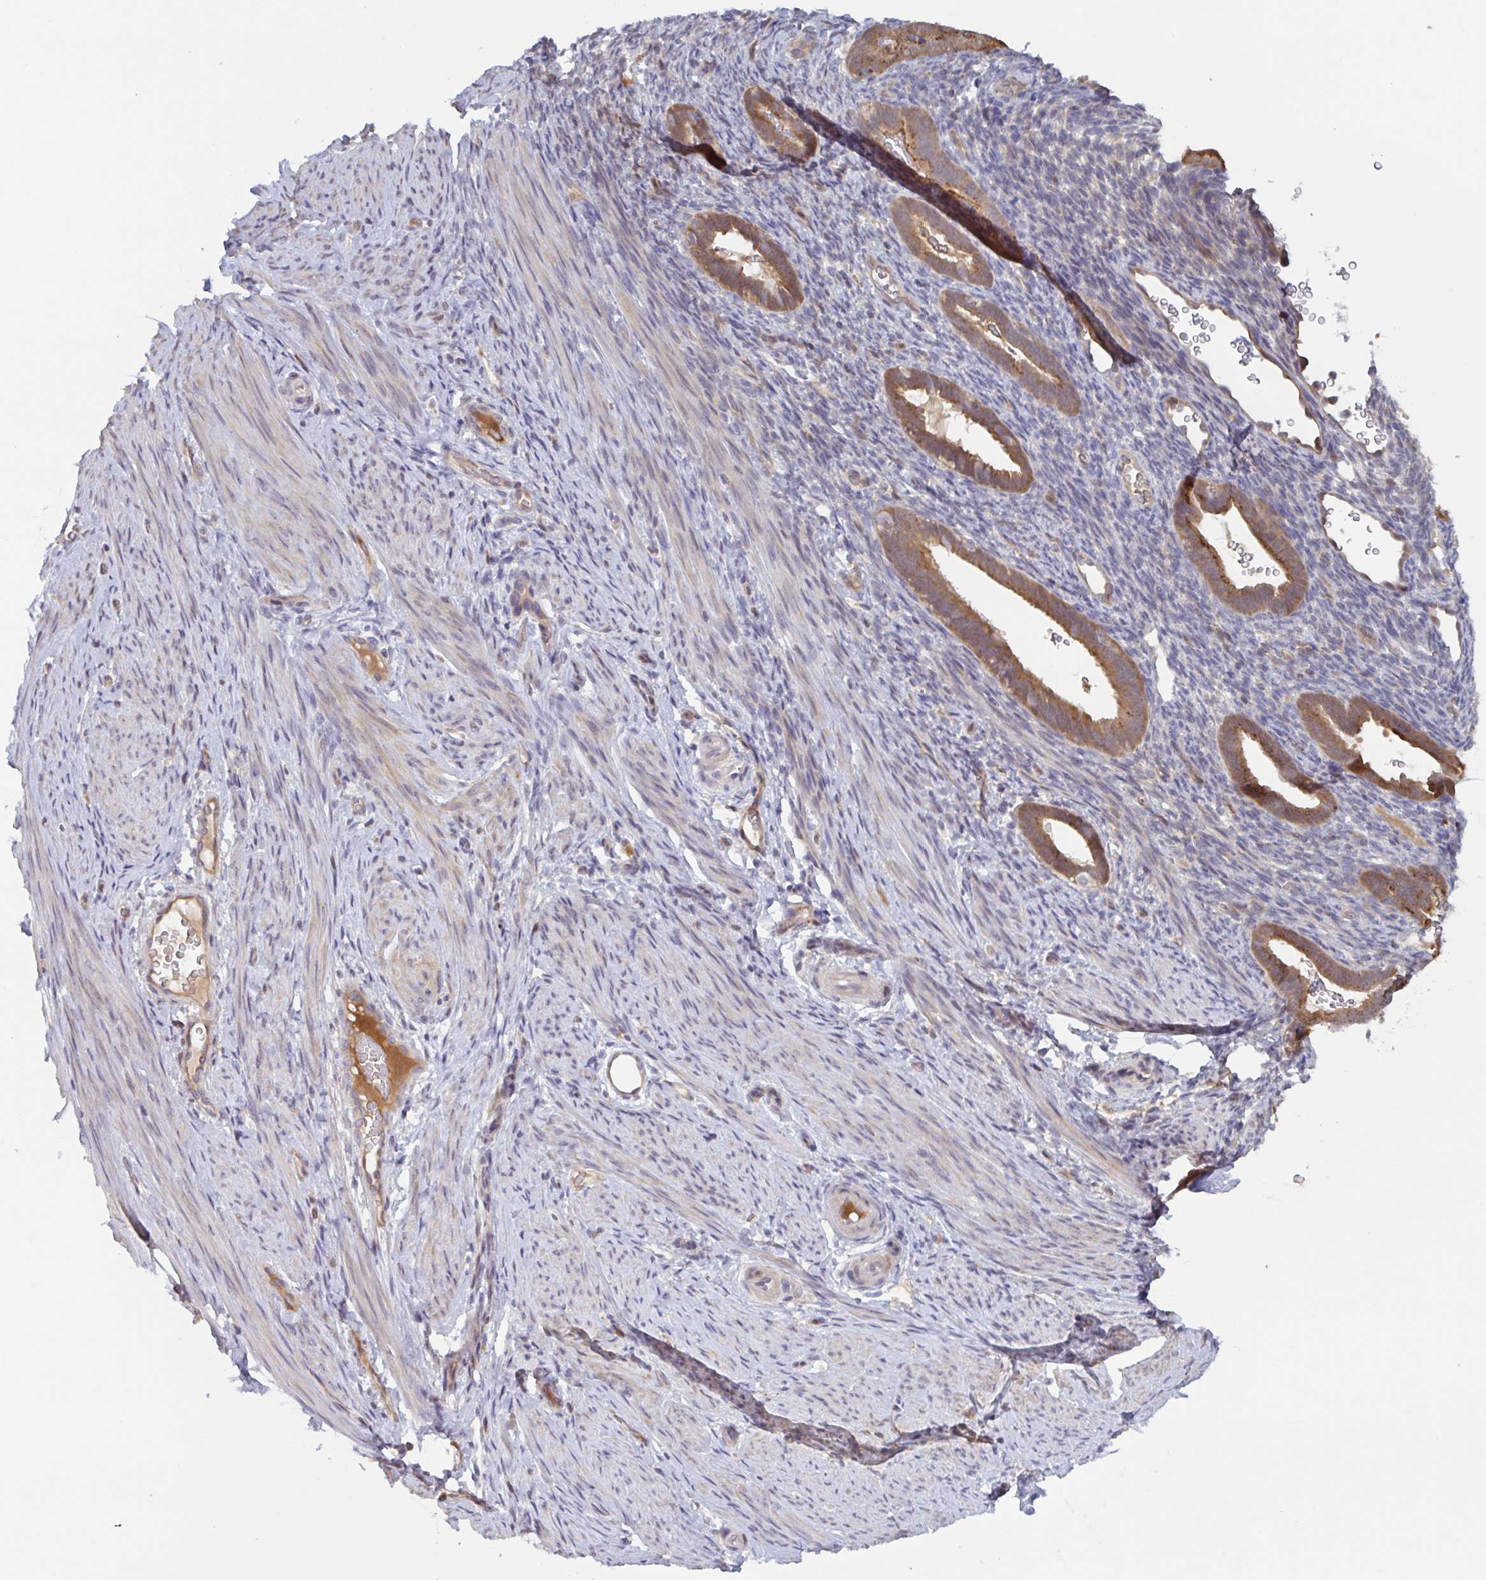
{"staining": {"intensity": "negative", "quantity": "none", "location": "none"}, "tissue": "endometrium", "cell_type": "Cells in endometrial stroma", "image_type": "normal", "snomed": [{"axis": "morphology", "description": "Normal tissue, NOS"}, {"axis": "topography", "description": "Endometrium"}], "caption": "An immunohistochemistry micrograph of unremarkable endometrium is shown. There is no staining in cells in endometrial stroma of endometrium. The staining is performed using DAB brown chromogen with nuclei counter-stained in using hematoxylin.", "gene": "OTOP2", "patient": {"sex": "female", "age": 34}}